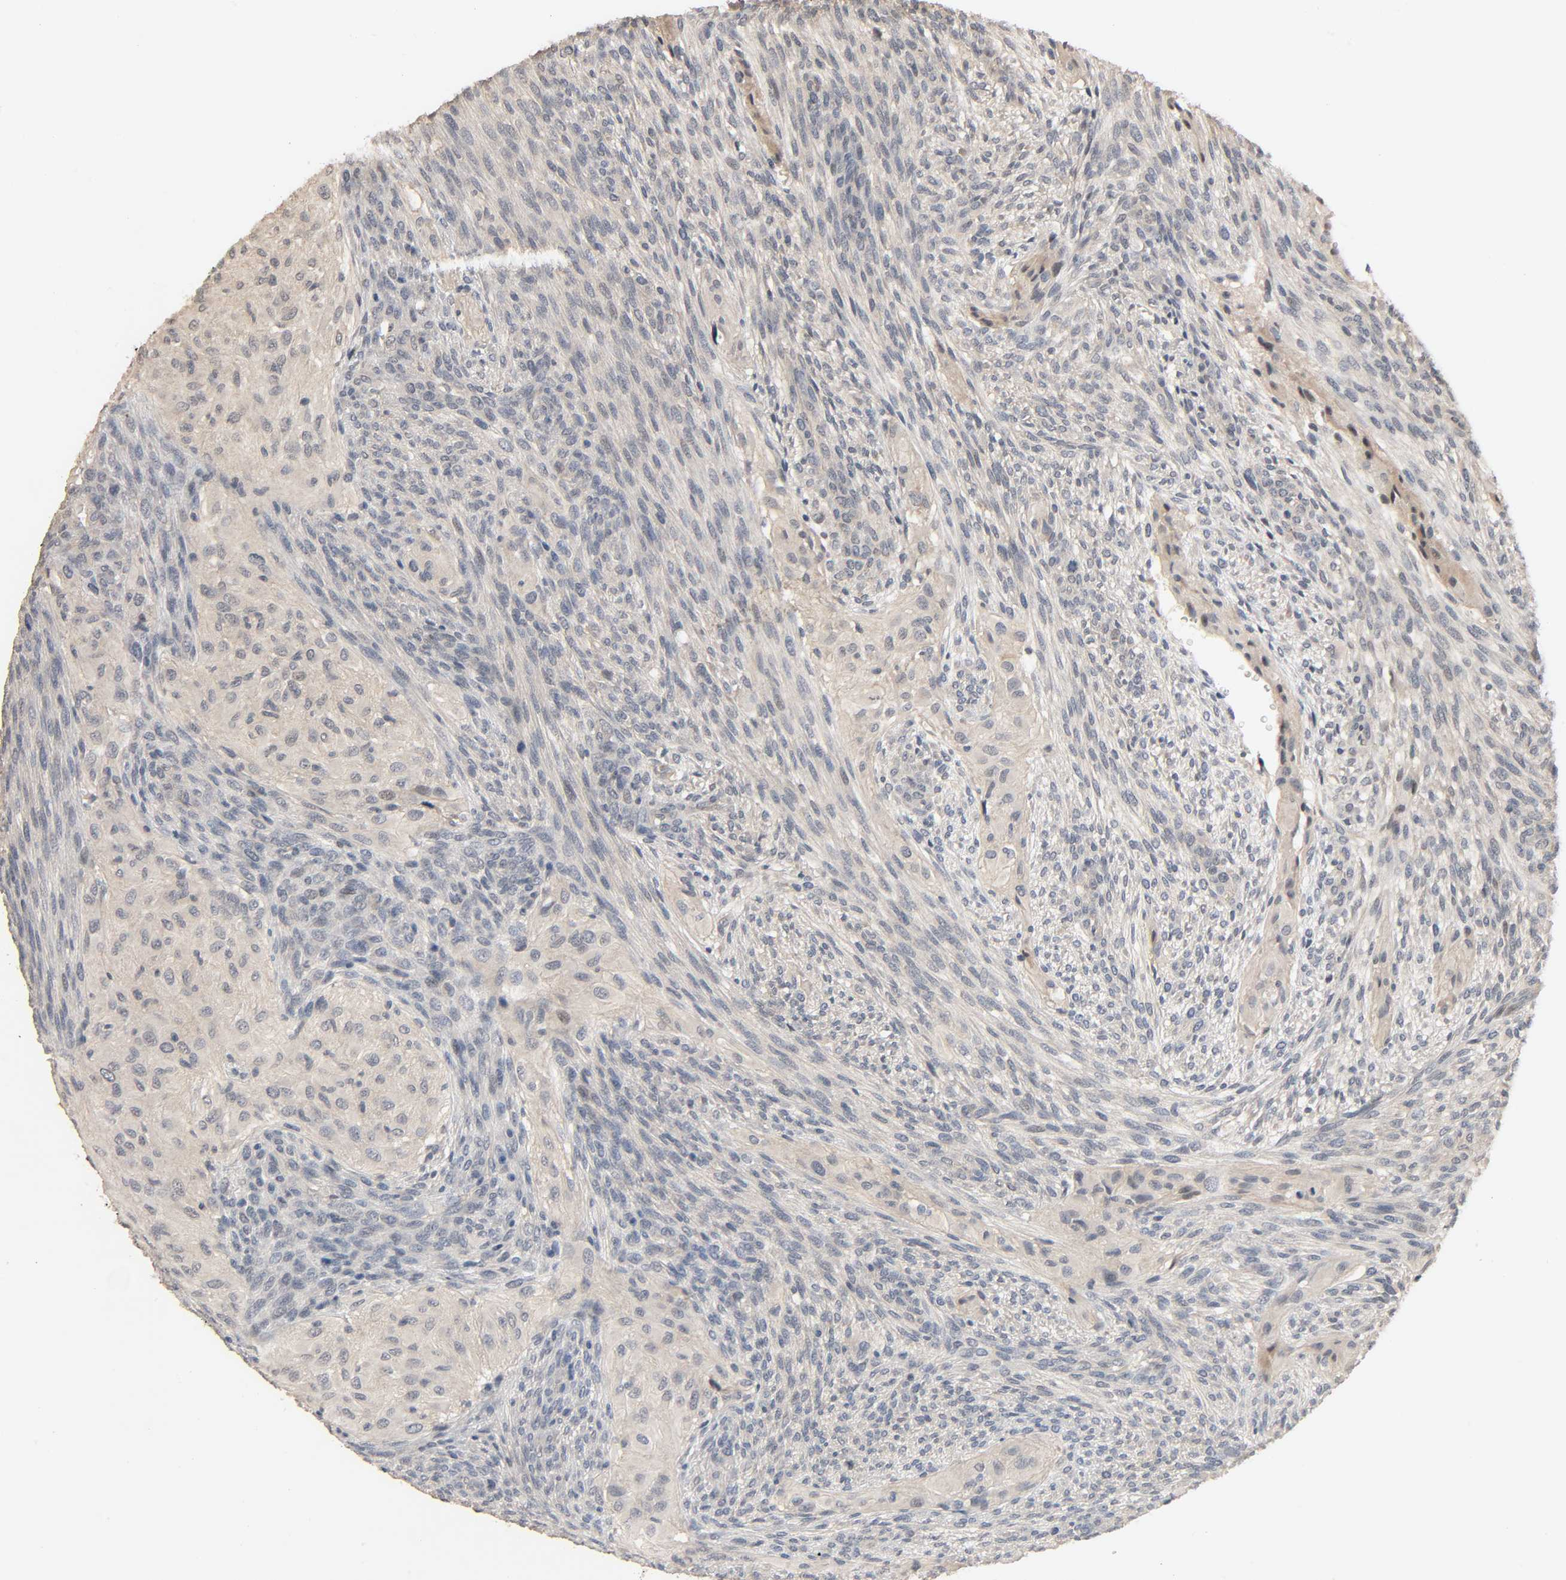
{"staining": {"intensity": "weak", "quantity": "<25%", "location": "cytoplasmic/membranous"}, "tissue": "glioma", "cell_type": "Tumor cells", "image_type": "cancer", "snomed": [{"axis": "morphology", "description": "Glioma, malignant, High grade"}, {"axis": "topography", "description": "Cerebral cortex"}], "caption": "A high-resolution photomicrograph shows IHC staining of malignant glioma (high-grade), which shows no significant staining in tumor cells.", "gene": "MAGEA8", "patient": {"sex": "female", "age": 55}}